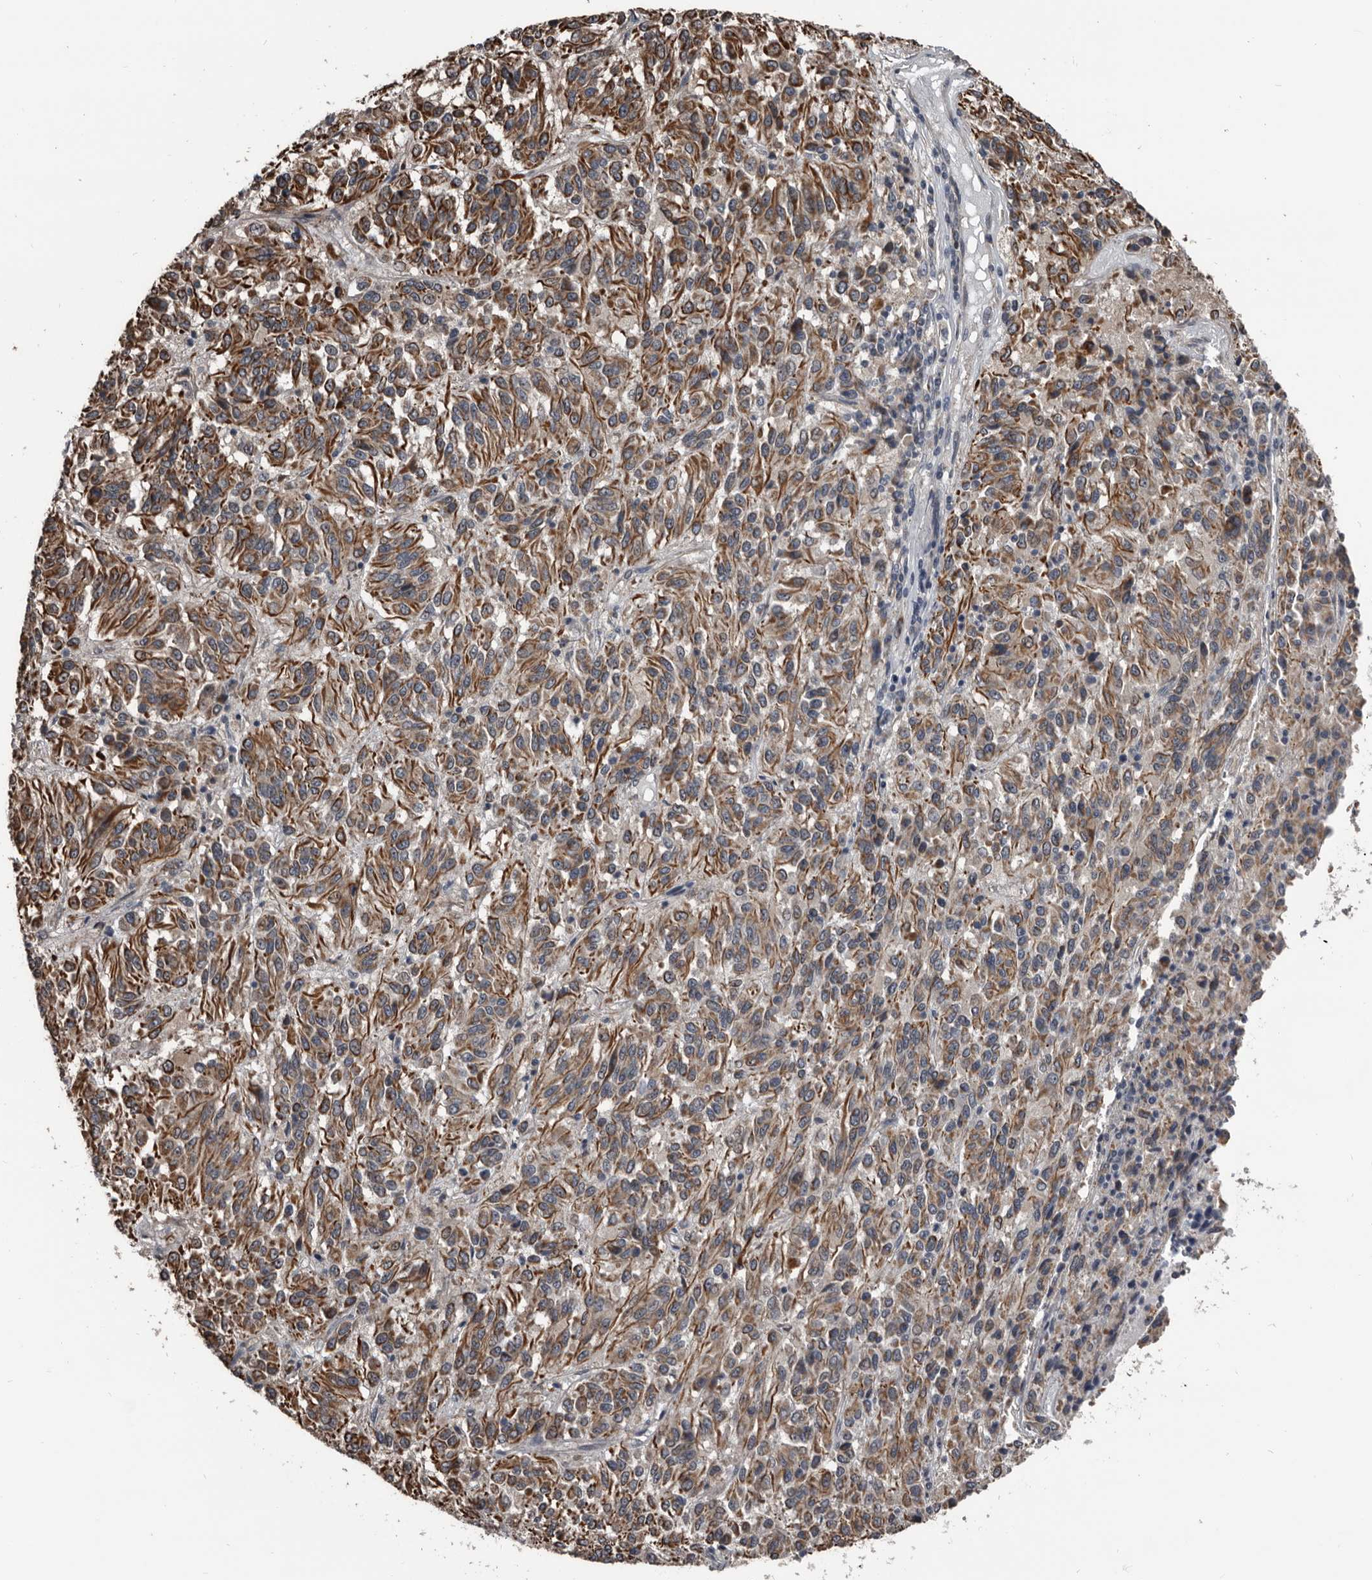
{"staining": {"intensity": "moderate", "quantity": ">75%", "location": "cytoplasmic/membranous"}, "tissue": "melanoma", "cell_type": "Tumor cells", "image_type": "cancer", "snomed": [{"axis": "morphology", "description": "Malignant melanoma, Metastatic site"}, {"axis": "topography", "description": "Lung"}], "caption": "DAB immunohistochemical staining of human melanoma displays moderate cytoplasmic/membranous protein positivity in approximately >75% of tumor cells. Using DAB (brown) and hematoxylin (blue) stains, captured at high magnification using brightfield microscopy.", "gene": "DHPS", "patient": {"sex": "male", "age": 64}}